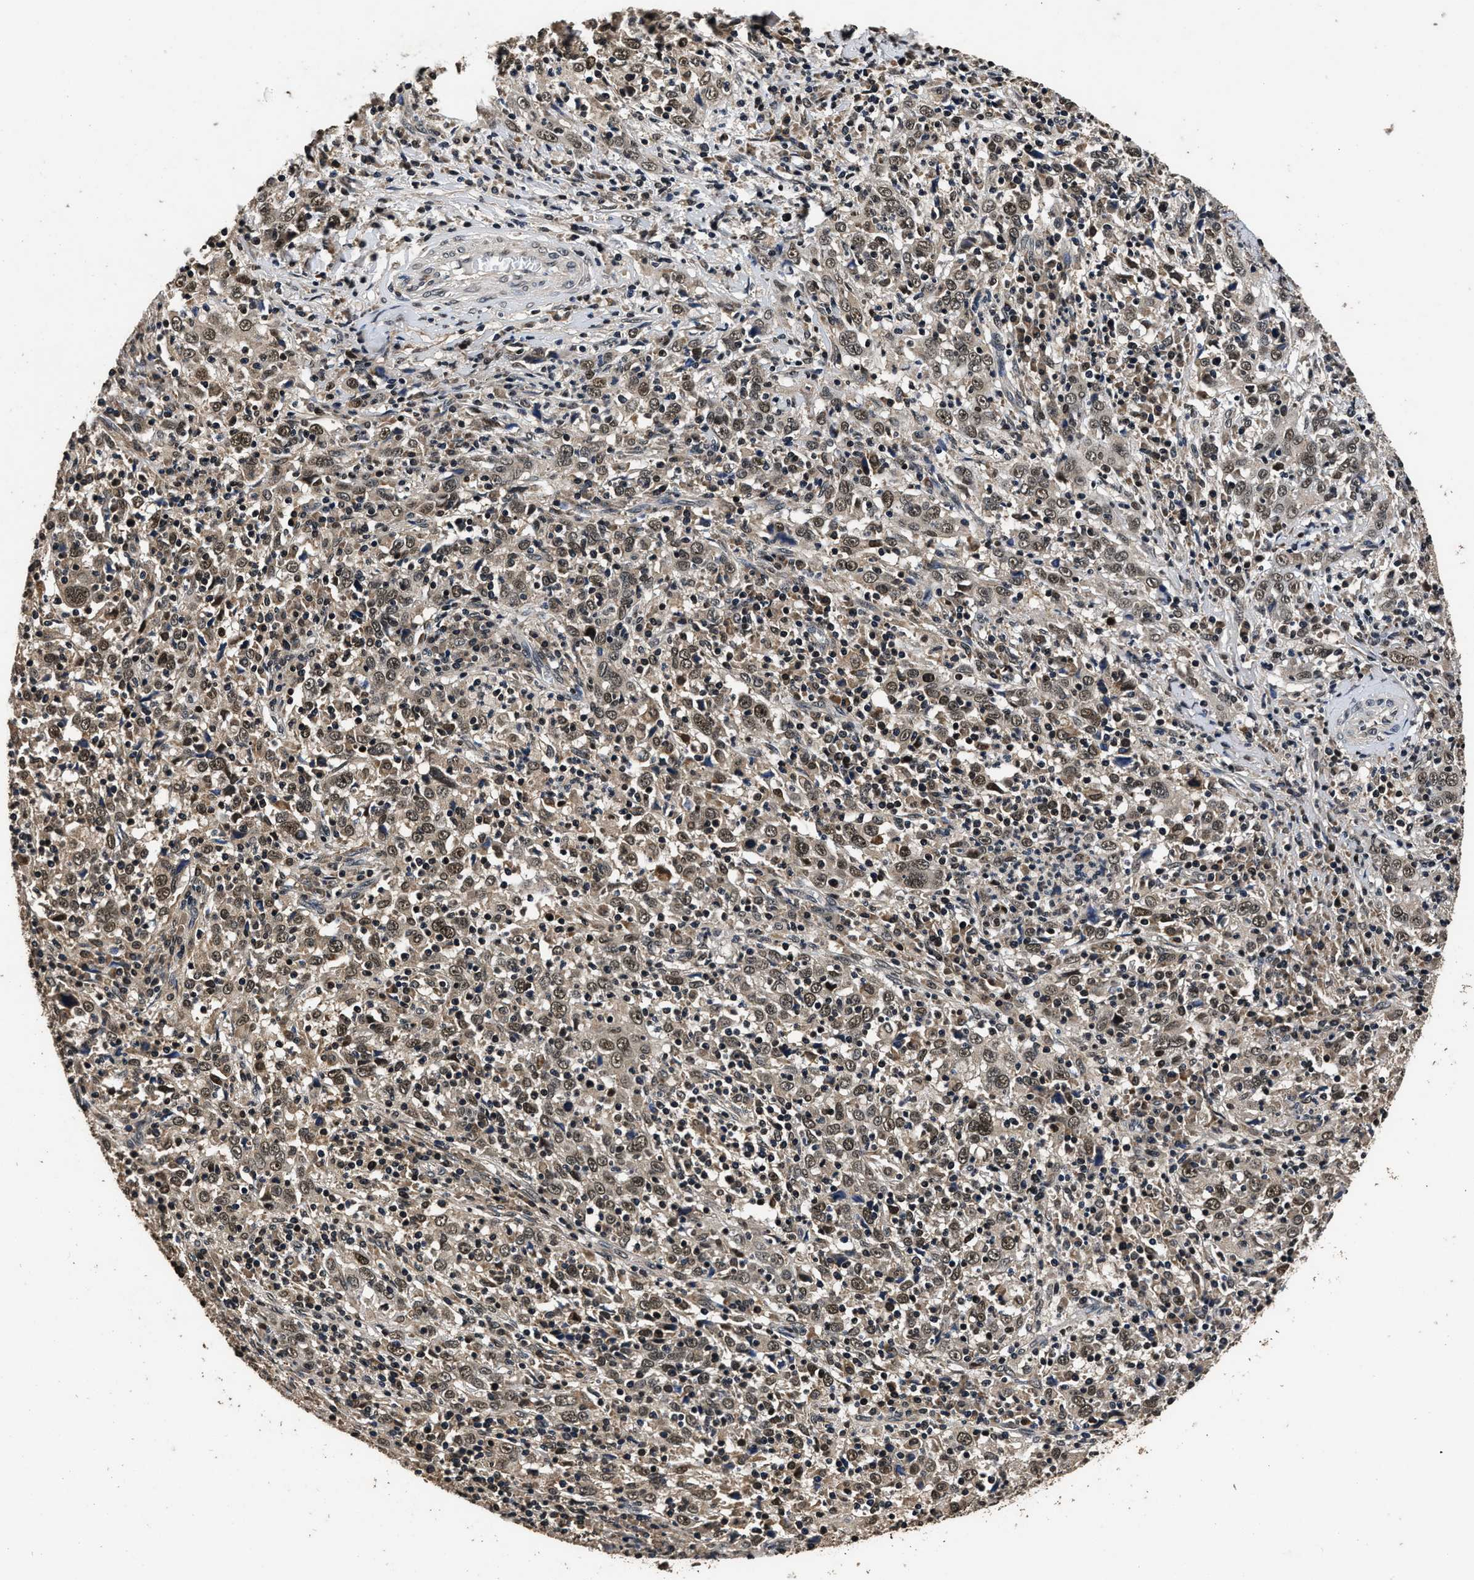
{"staining": {"intensity": "moderate", "quantity": ">75%", "location": "nuclear"}, "tissue": "cervical cancer", "cell_type": "Tumor cells", "image_type": "cancer", "snomed": [{"axis": "morphology", "description": "Squamous cell carcinoma, NOS"}, {"axis": "topography", "description": "Cervix"}], "caption": "Immunohistochemical staining of cervical cancer exhibits moderate nuclear protein expression in about >75% of tumor cells.", "gene": "CSTF1", "patient": {"sex": "female", "age": 46}}